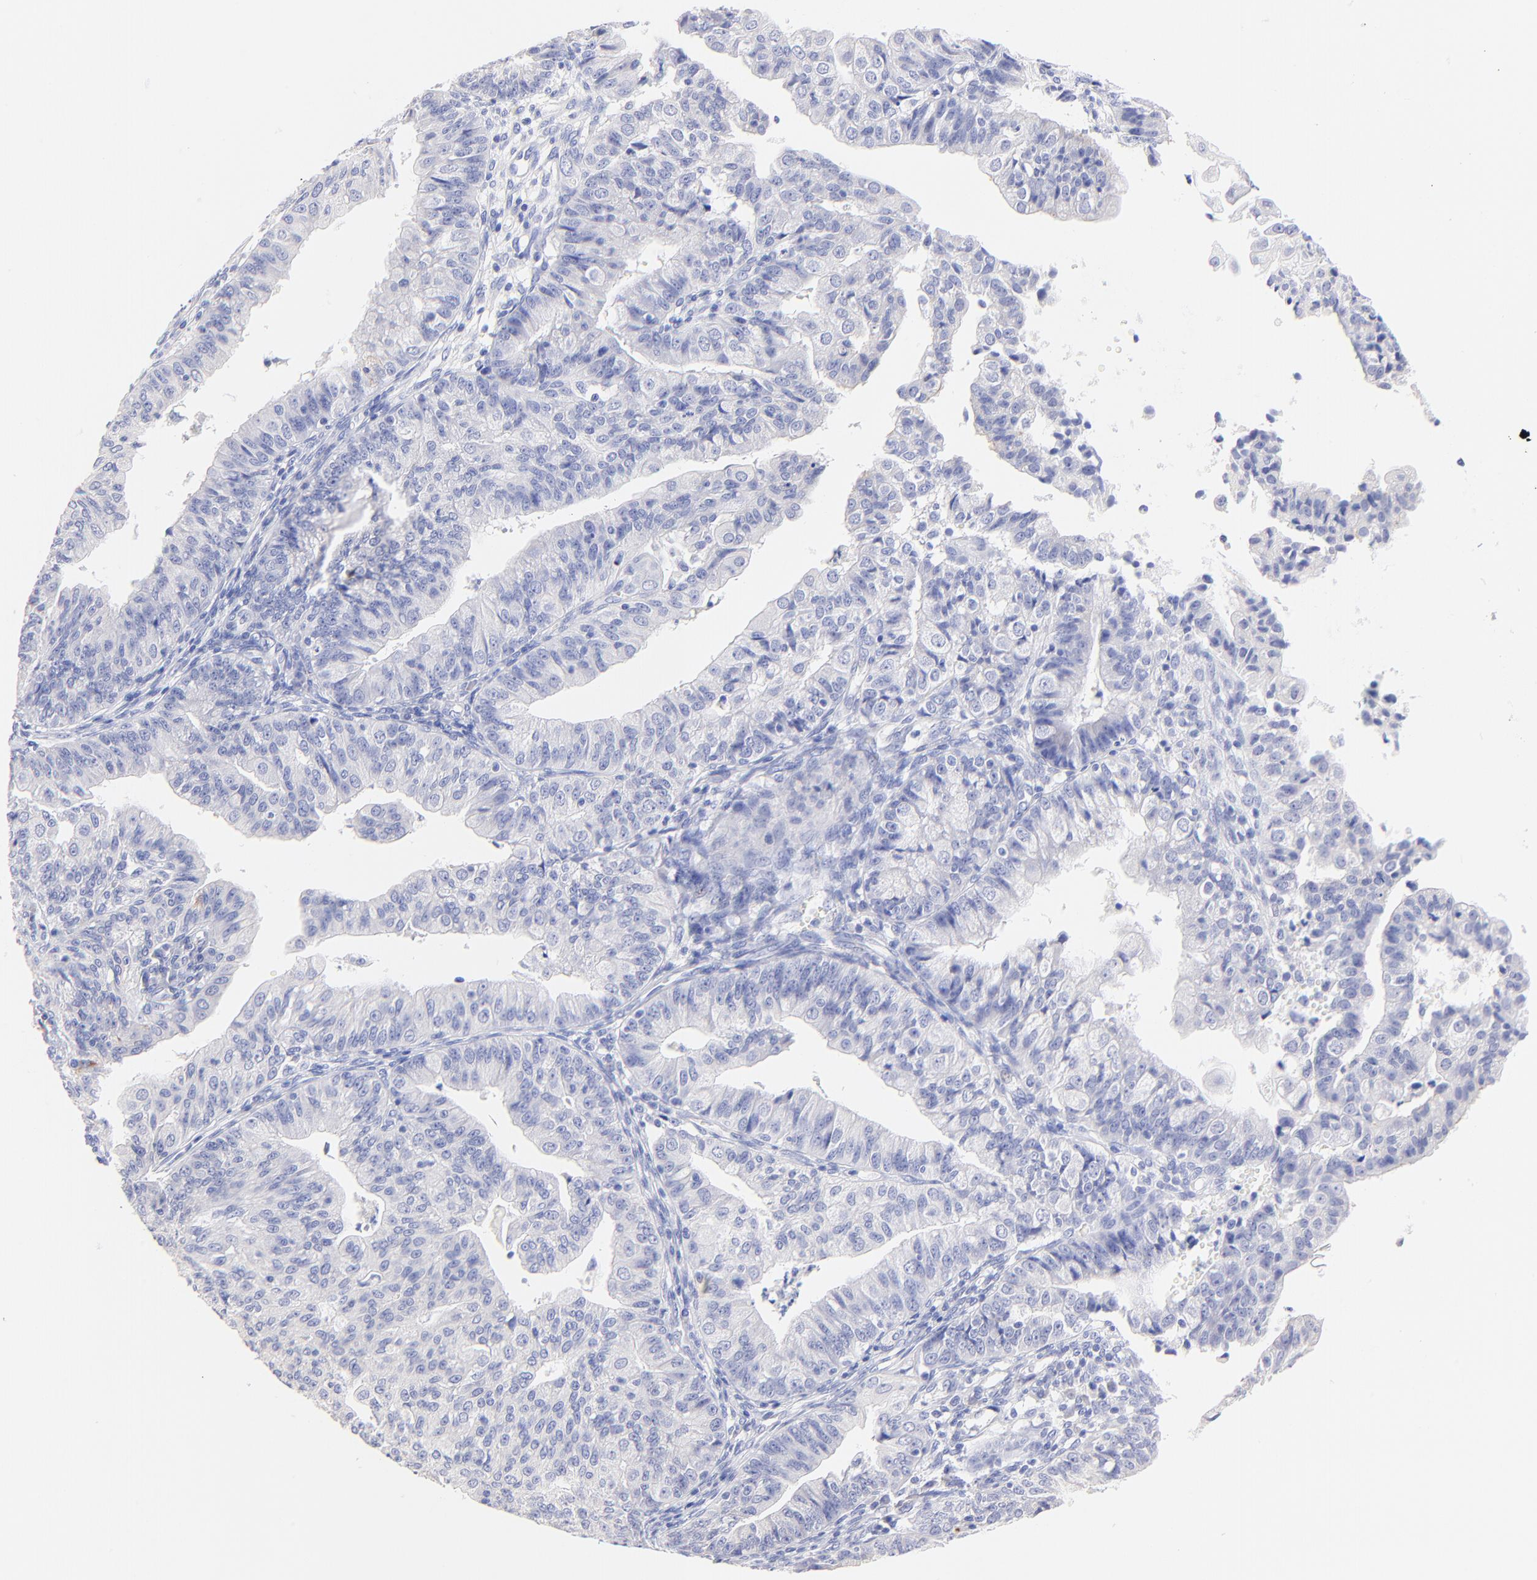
{"staining": {"intensity": "negative", "quantity": "none", "location": "none"}, "tissue": "endometrial cancer", "cell_type": "Tumor cells", "image_type": "cancer", "snomed": [{"axis": "morphology", "description": "Adenocarcinoma, NOS"}, {"axis": "topography", "description": "Endometrium"}], "caption": "The immunohistochemistry (IHC) photomicrograph has no significant staining in tumor cells of endometrial cancer tissue. Brightfield microscopy of IHC stained with DAB (3,3'-diaminobenzidine) (brown) and hematoxylin (blue), captured at high magnification.", "gene": "RAB3A", "patient": {"sex": "female", "age": 56}}